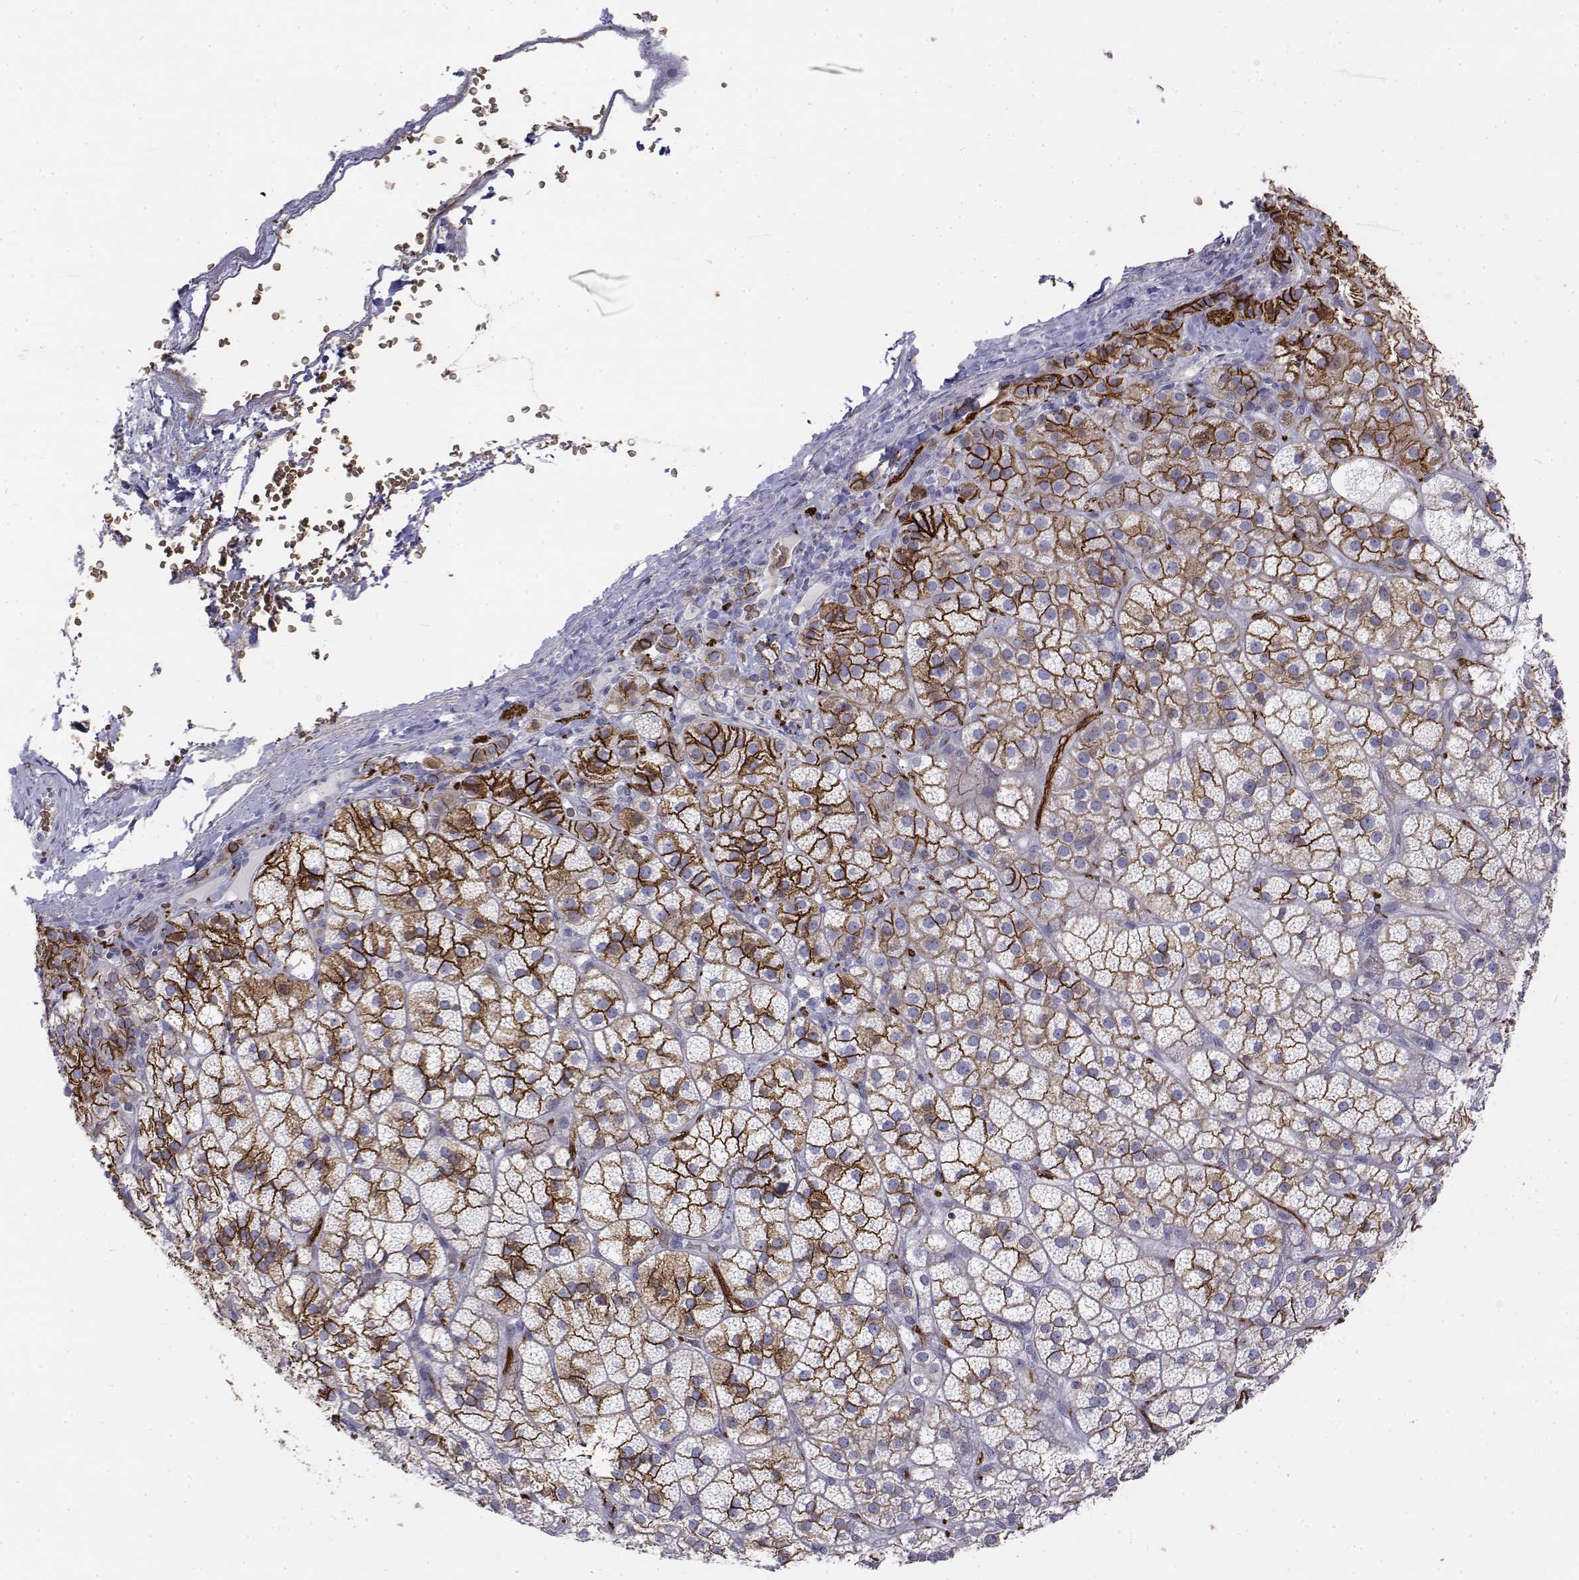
{"staining": {"intensity": "strong", "quantity": "25%-75%", "location": "cytoplasmic/membranous"}, "tissue": "adrenal gland", "cell_type": "Glandular cells", "image_type": "normal", "snomed": [{"axis": "morphology", "description": "Normal tissue, NOS"}, {"axis": "topography", "description": "Adrenal gland"}], "caption": "The immunohistochemical stain shows strong cytoplasmic/membranous expression in glandular cells of benign adrenal gland. (DAB (3,3'-diaminobenzidine) IHC, brown staining for protein, blue staining for nuclei).", "gene": "CADM1", "patient": {"sex": "female", "age": 60}}